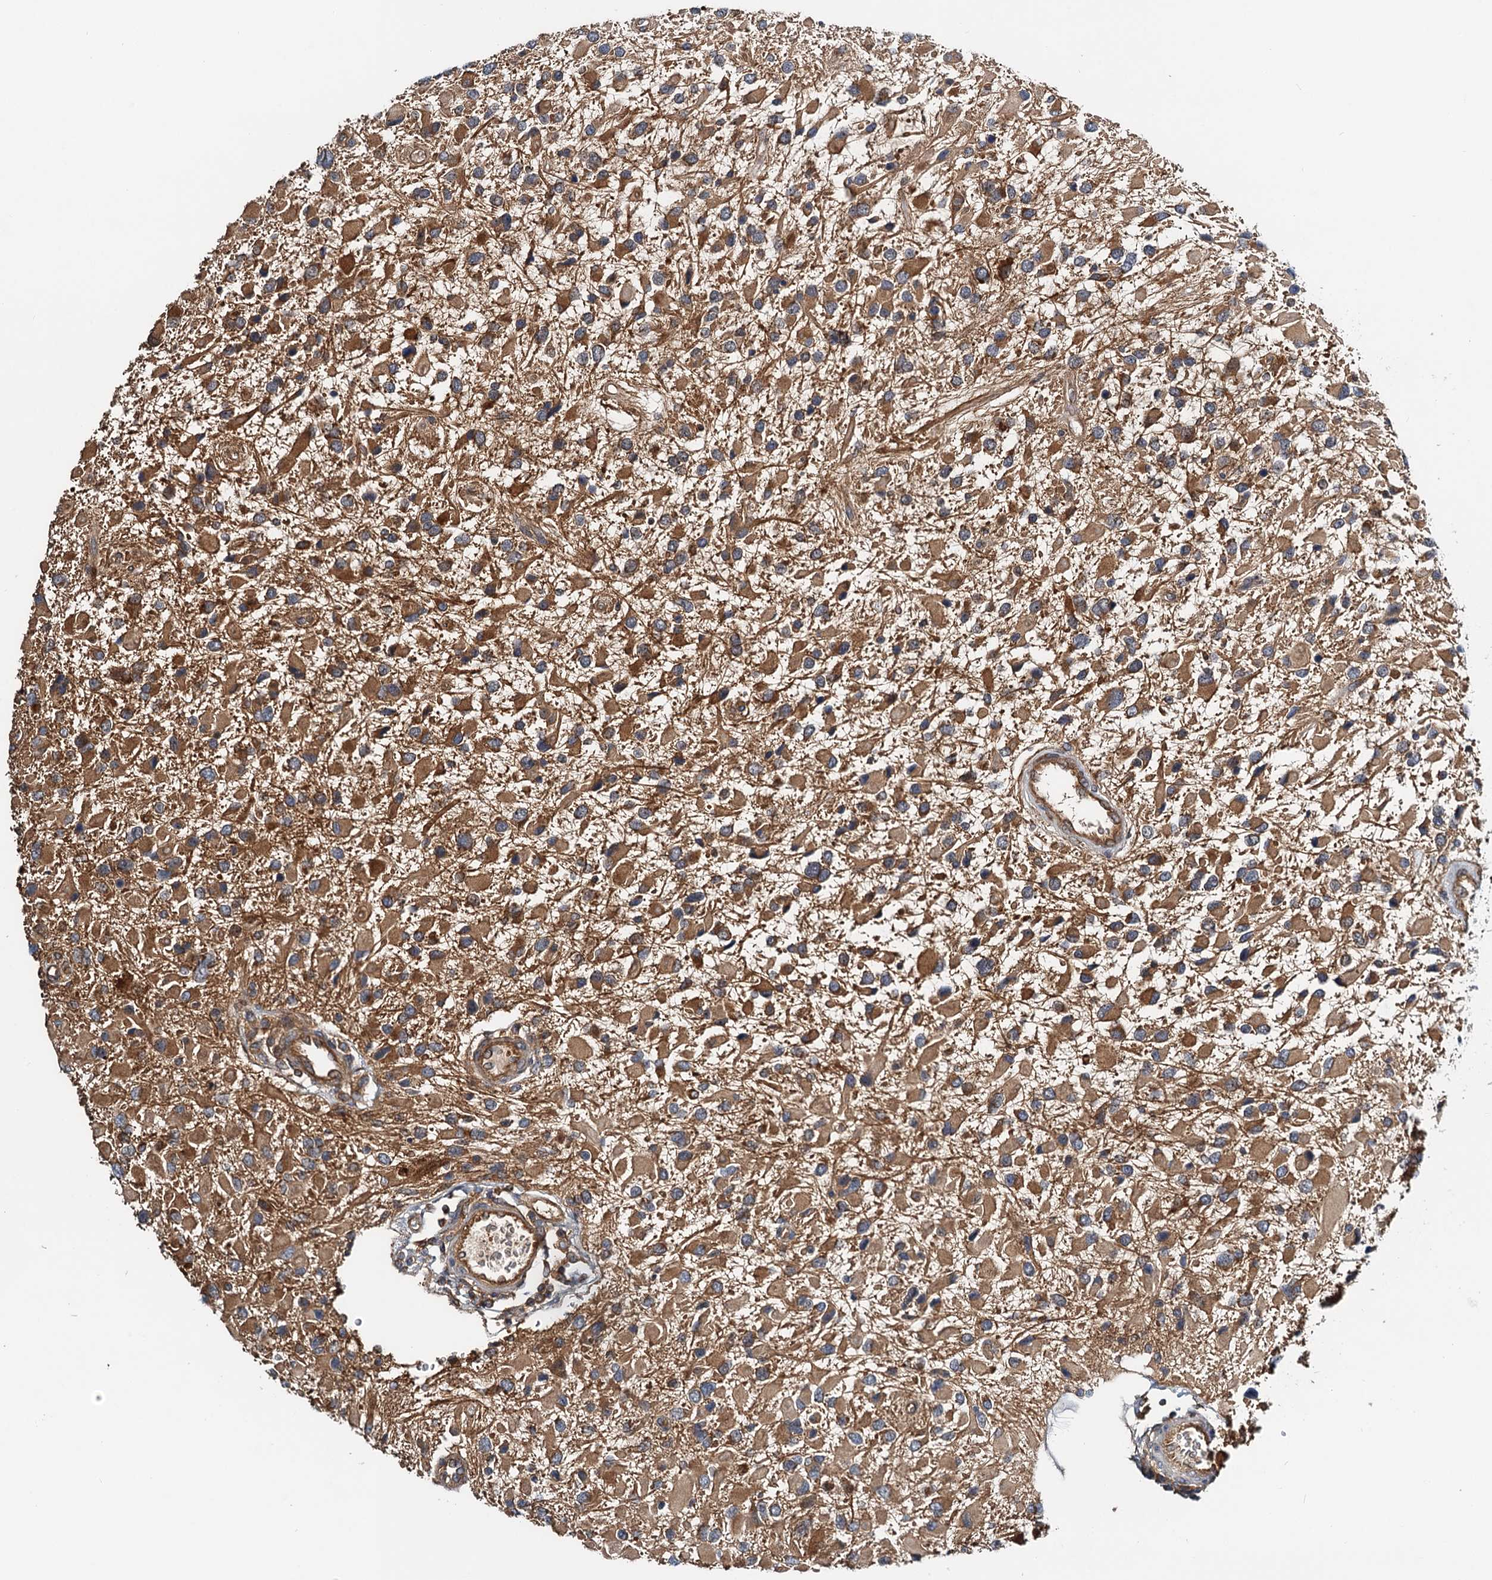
{"staining": {"intensity": "moderate", "quantity": ">75%", "location": "cytoplasmic/membranous"}, "tissue": "glioma", "cell_type": "Tumor cells", "image_type": "cancer", "snomed": [{"axis": "morphology", "description": "Glioma, malignant, High grade"}, {"axis": "topography", "description": "Brain"}], "caption": "Protein staining by IHC exhibits moderate cytoplasmic/membranous positivity in approximately >75% of tumor cells in glioma.", "gene": "USP6NL", "patient": {"sex": "male", "age": 53}}